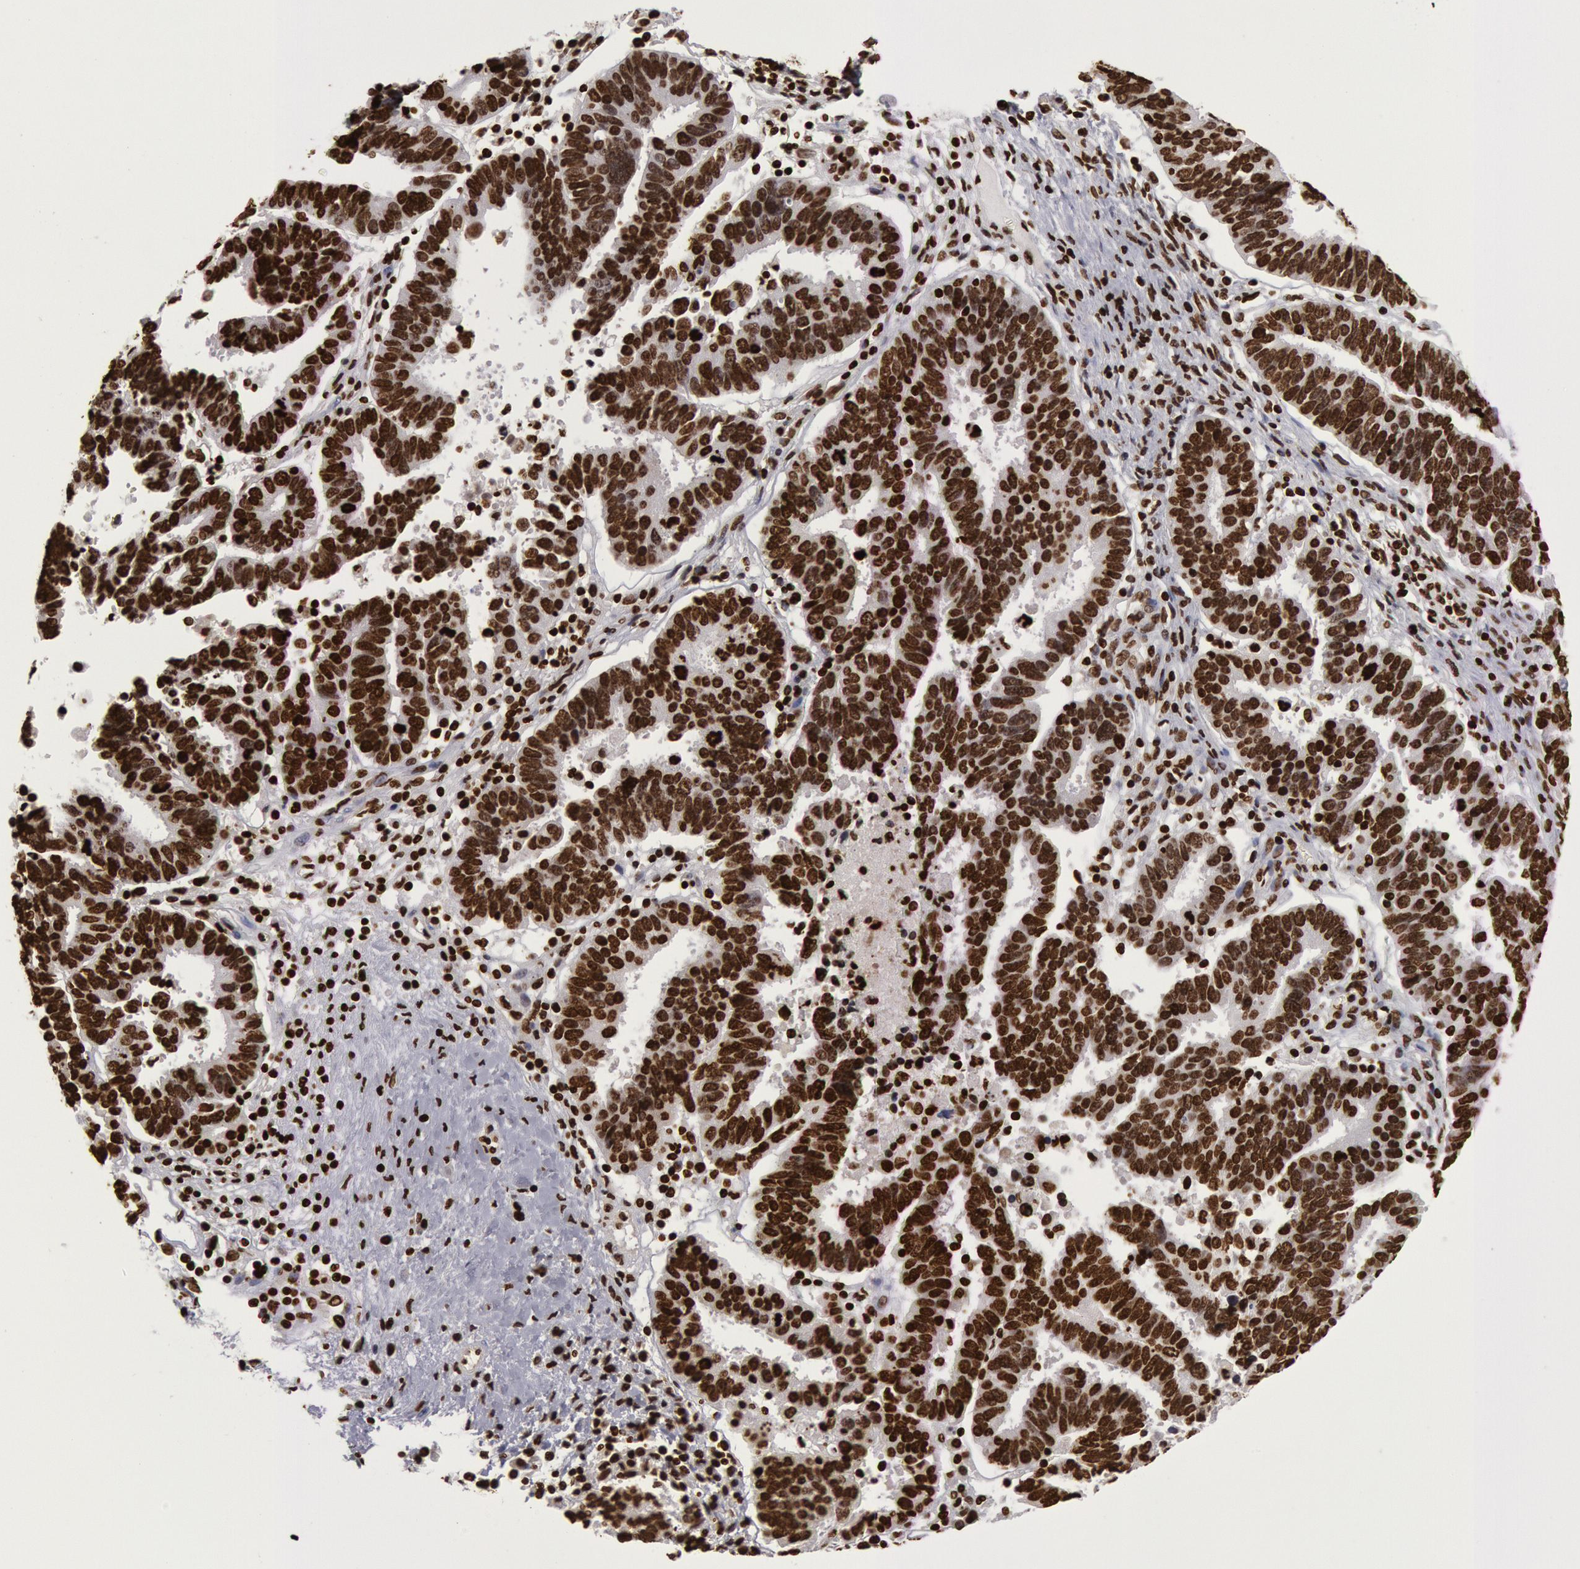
{"staining": {"intensity": "strong", "quantity": ">75%", "location": "nuclear"}, "tissue": "ovarian cancer", "cell_type": "Tumor cells", "image_type": "cancer", "snomed": [{"axis": "morphology", "description": "Carcinoma, endometroid"}, {"axis": "morphology", "description": "Cystadenocarcinoma, serous, NOS"}, {"axis": "topography", "description": "Ovary"}], "caption": "This is a micrograph of immunohistochemistry staining of ovarian cancer, which shows strong staining in the nuclear of tumor cells.", "gene": "H3-4", "patient": {"sex": "female", "age": 45}}